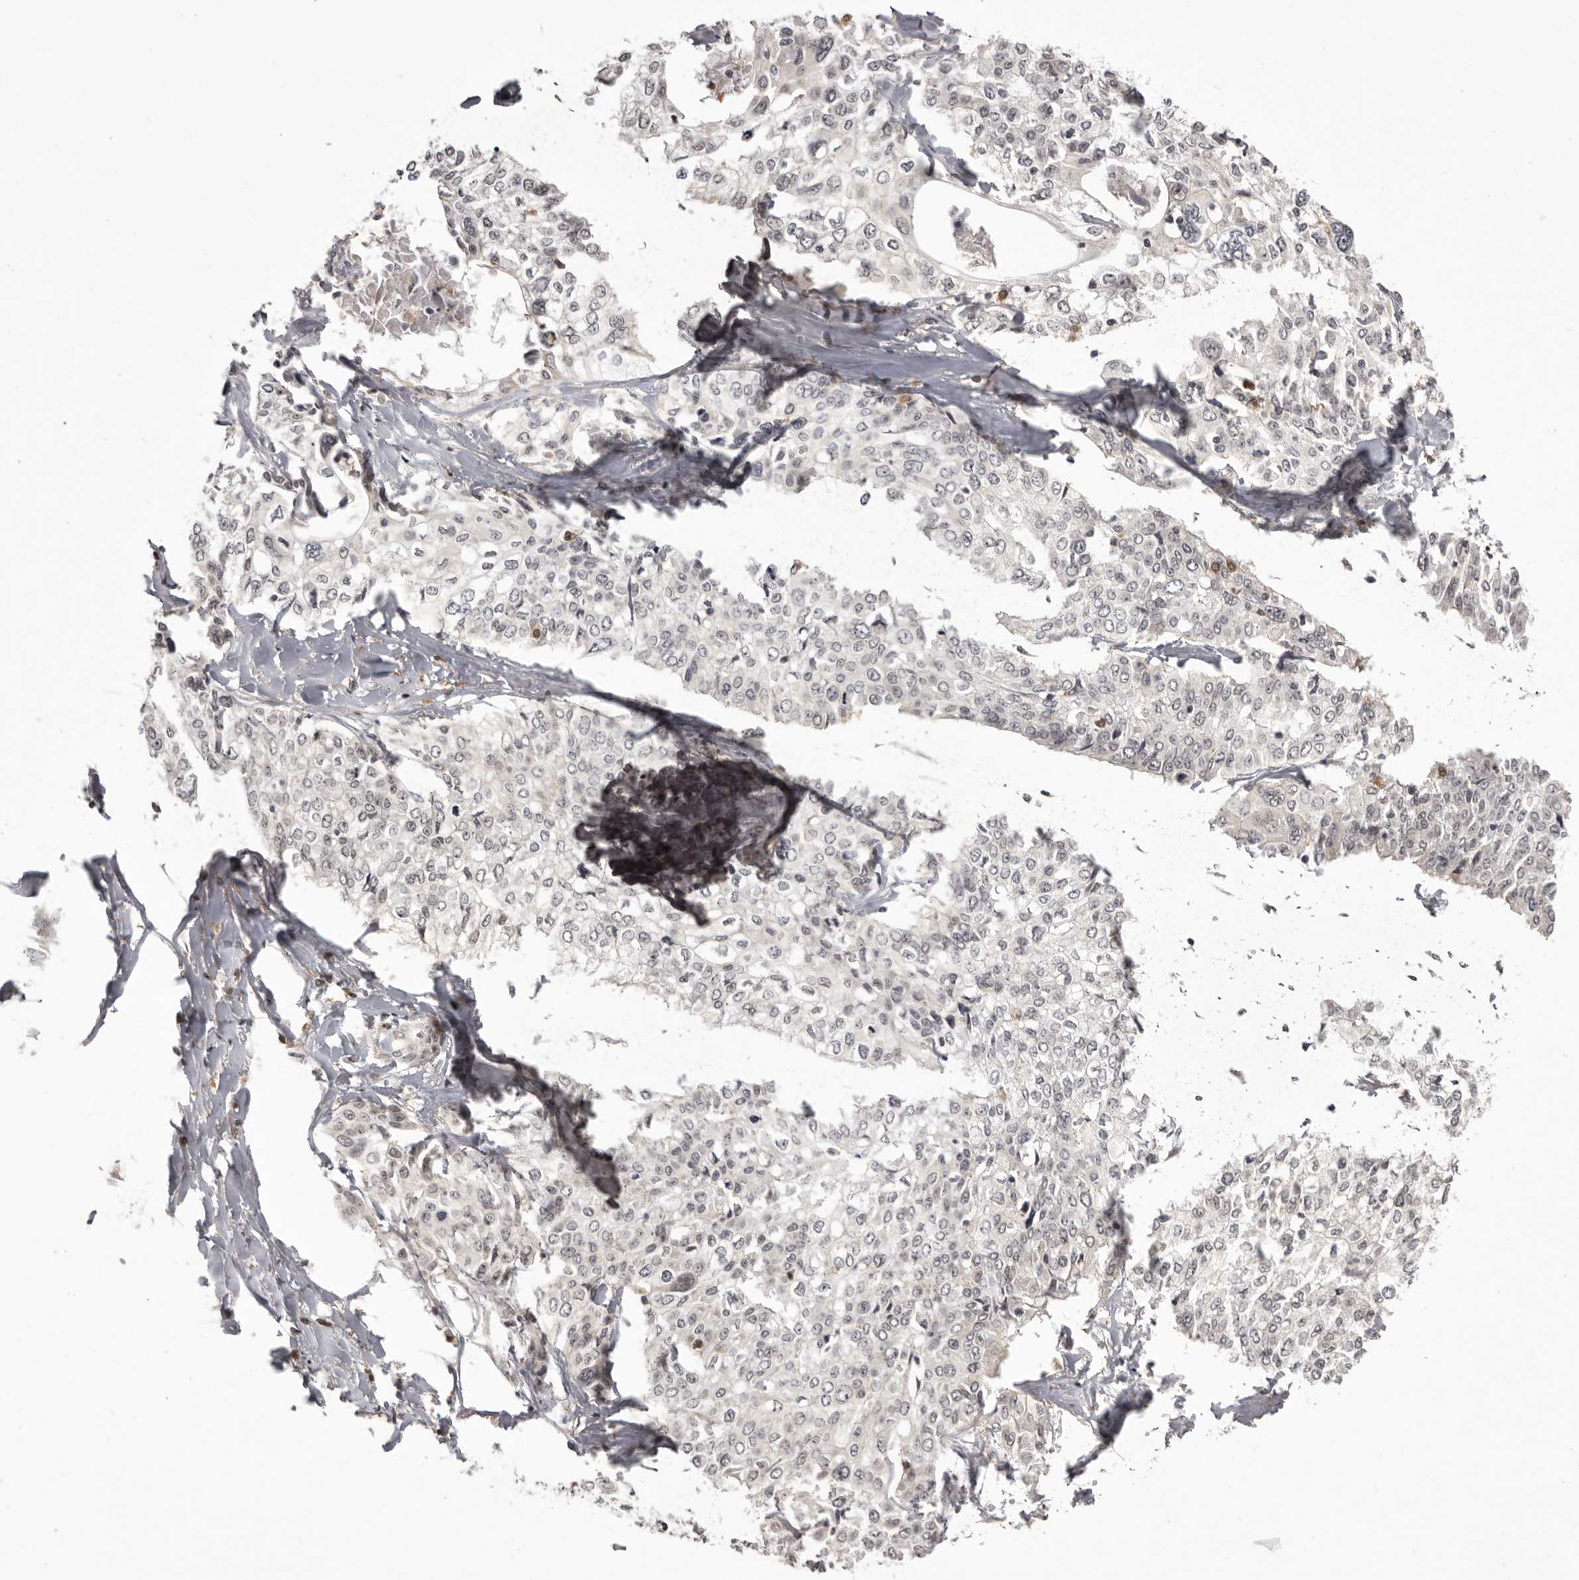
{"staining": {"intensity": "negative", "quantity": "none", "location": "none"}, "tissue": "cervical cancer", "cell_type": "Tumor cells", "image_type": "cancer", "snomed": [{"axis": "morphology", "description": "Squamous cell carcinoma, NOS"}, {"axis": "topography", "description": "Cervix"}], "caption": "High magnification brightfield microscopy of cervical squamous cell carcinoma stained with DAB (3,3'-diaminobenzidine) (brown) and counterstained with hematoxylin (blue): tumor cells show no significant staining.", "gene": "RNF2", "patient": {"sex": "female", "age": 31}}